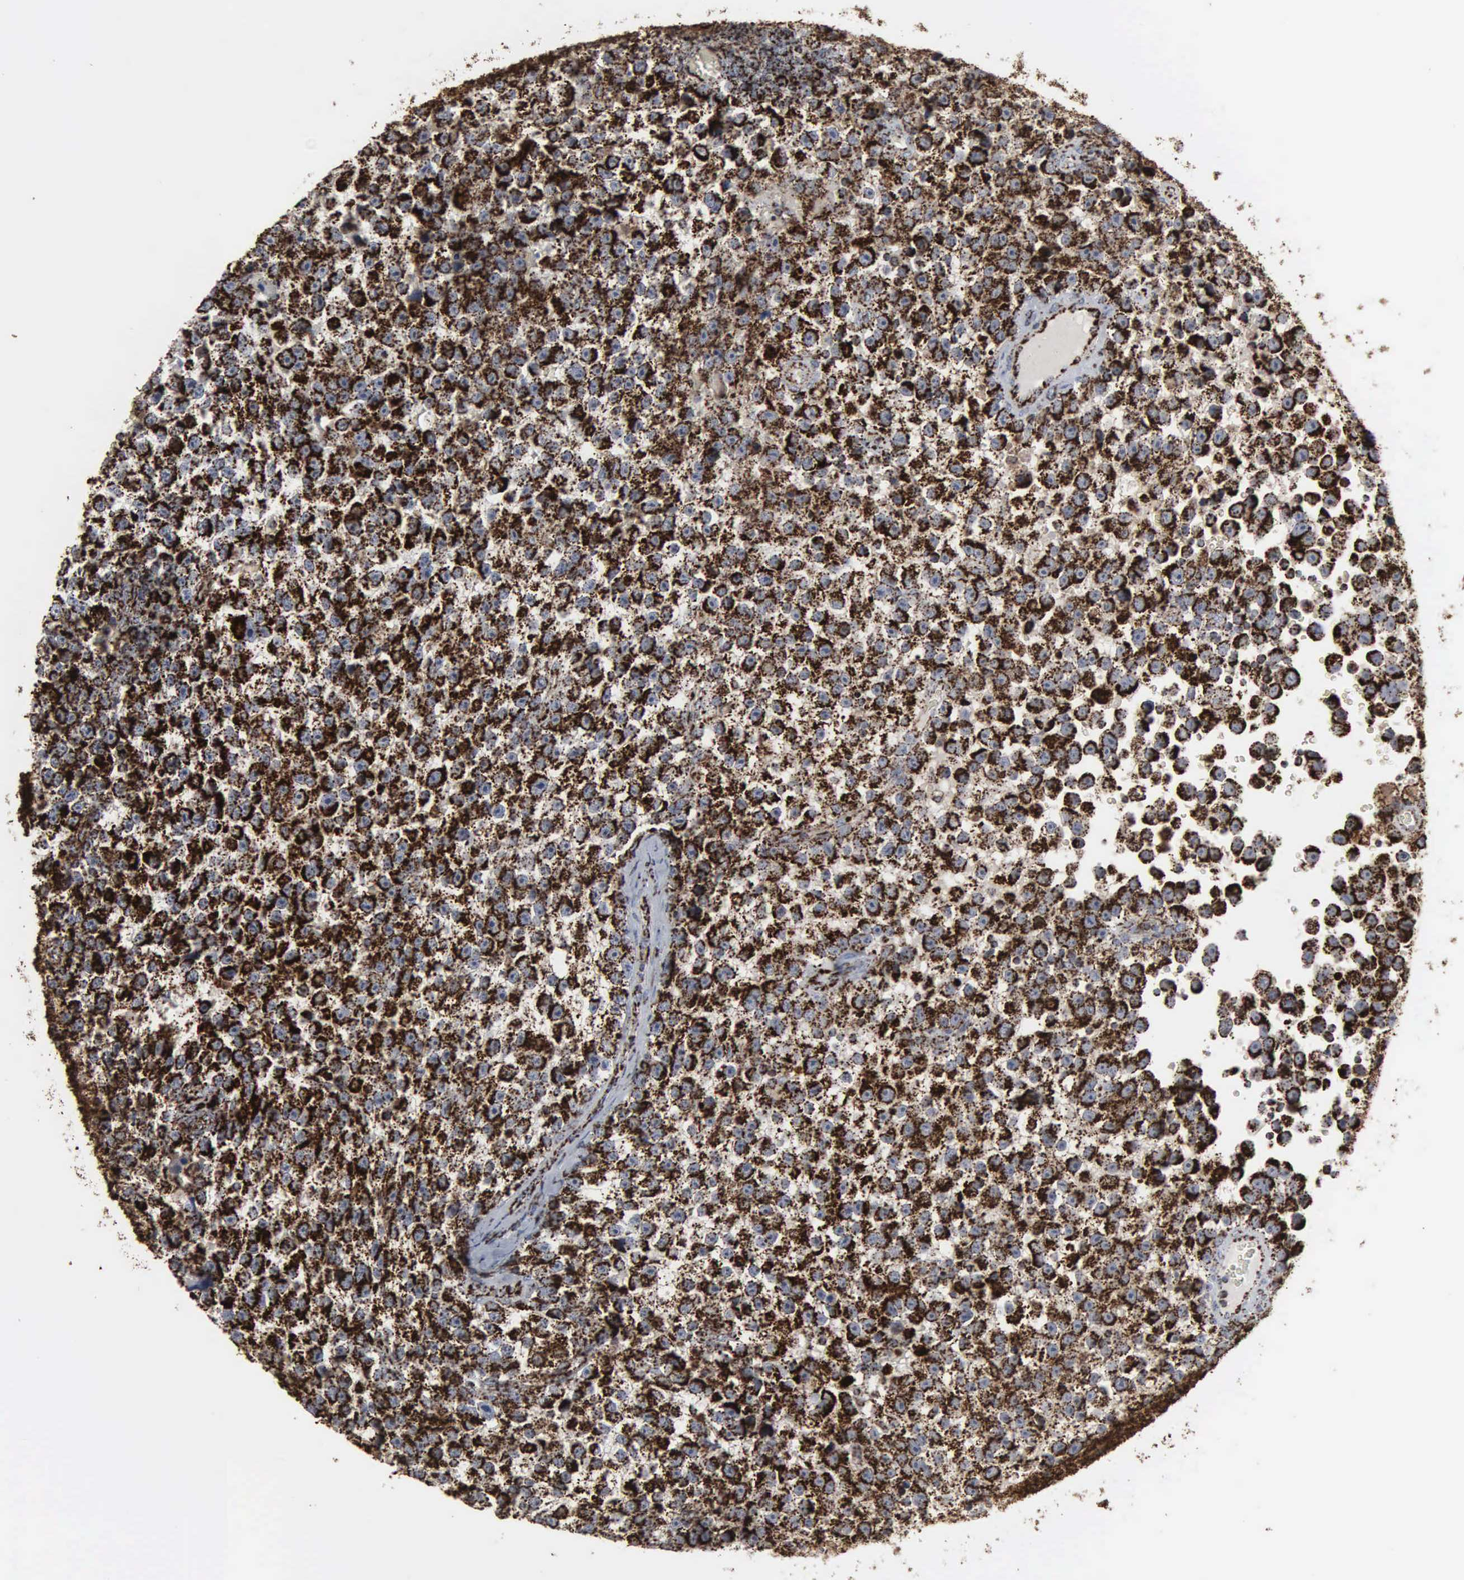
{"staining": {"intensity": "strong", "quantity": ">75%", "location": "cytoplasmic/membranous"}, "tissue": "testis cancer", "cell_type": "Tumor cells", "image_type": "cancer", "snomed": [{"axis": "morphology", "description": "Seminoma, NOS"}, {"axis": "topography", "description": "Testis"}], "caption": "The photomicrograph demonstrates staining of testis seminoma, revealing strong cytoplasmic/membranous protein expression (brown color) within tumor cells.", "gene": "HSPA9", "patient": {"sex": "male", "age": 33}}